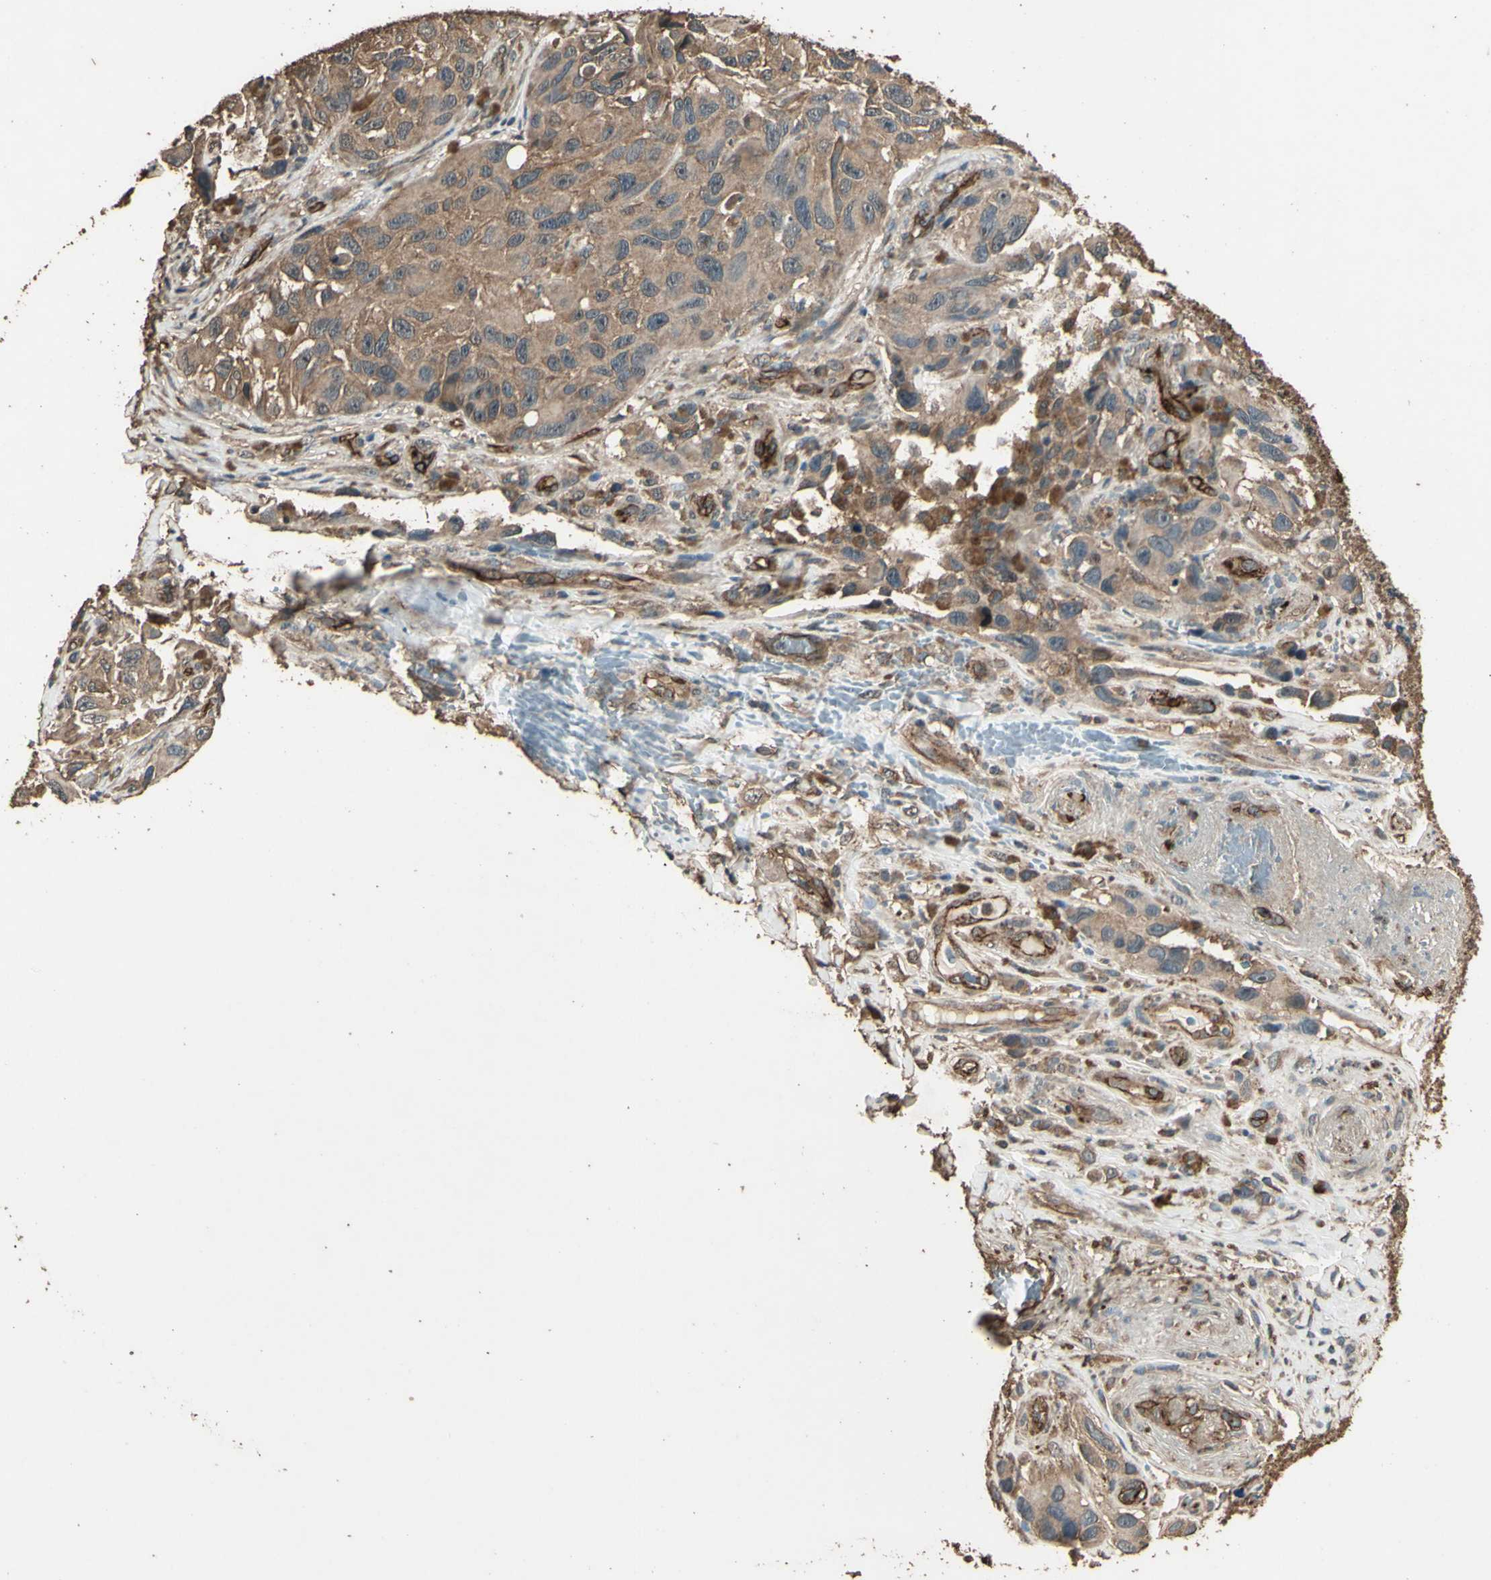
{"staining": {"intensity": "moderate", "quantity": ">75%", "location": "cytoplasmic/membranous"}, "tissue": "melanoma", "cell_type": "Tumor cells", "image_type": "cancer", "snomed": [{"axis": "morphology", "description": "Malignant melanoma, NOS"}, {"axis": "topography", "description": "Skin"}], "caption": "Tumor cells show medium levels of moderate cytoplasmic/membranous positivity in about >75% of cells in malignant melanoma. (Brightfield microscopy of DAB IHC at high magnification).", "gene": "TSPO", "patient": {"sex": "female", "age": 73}}